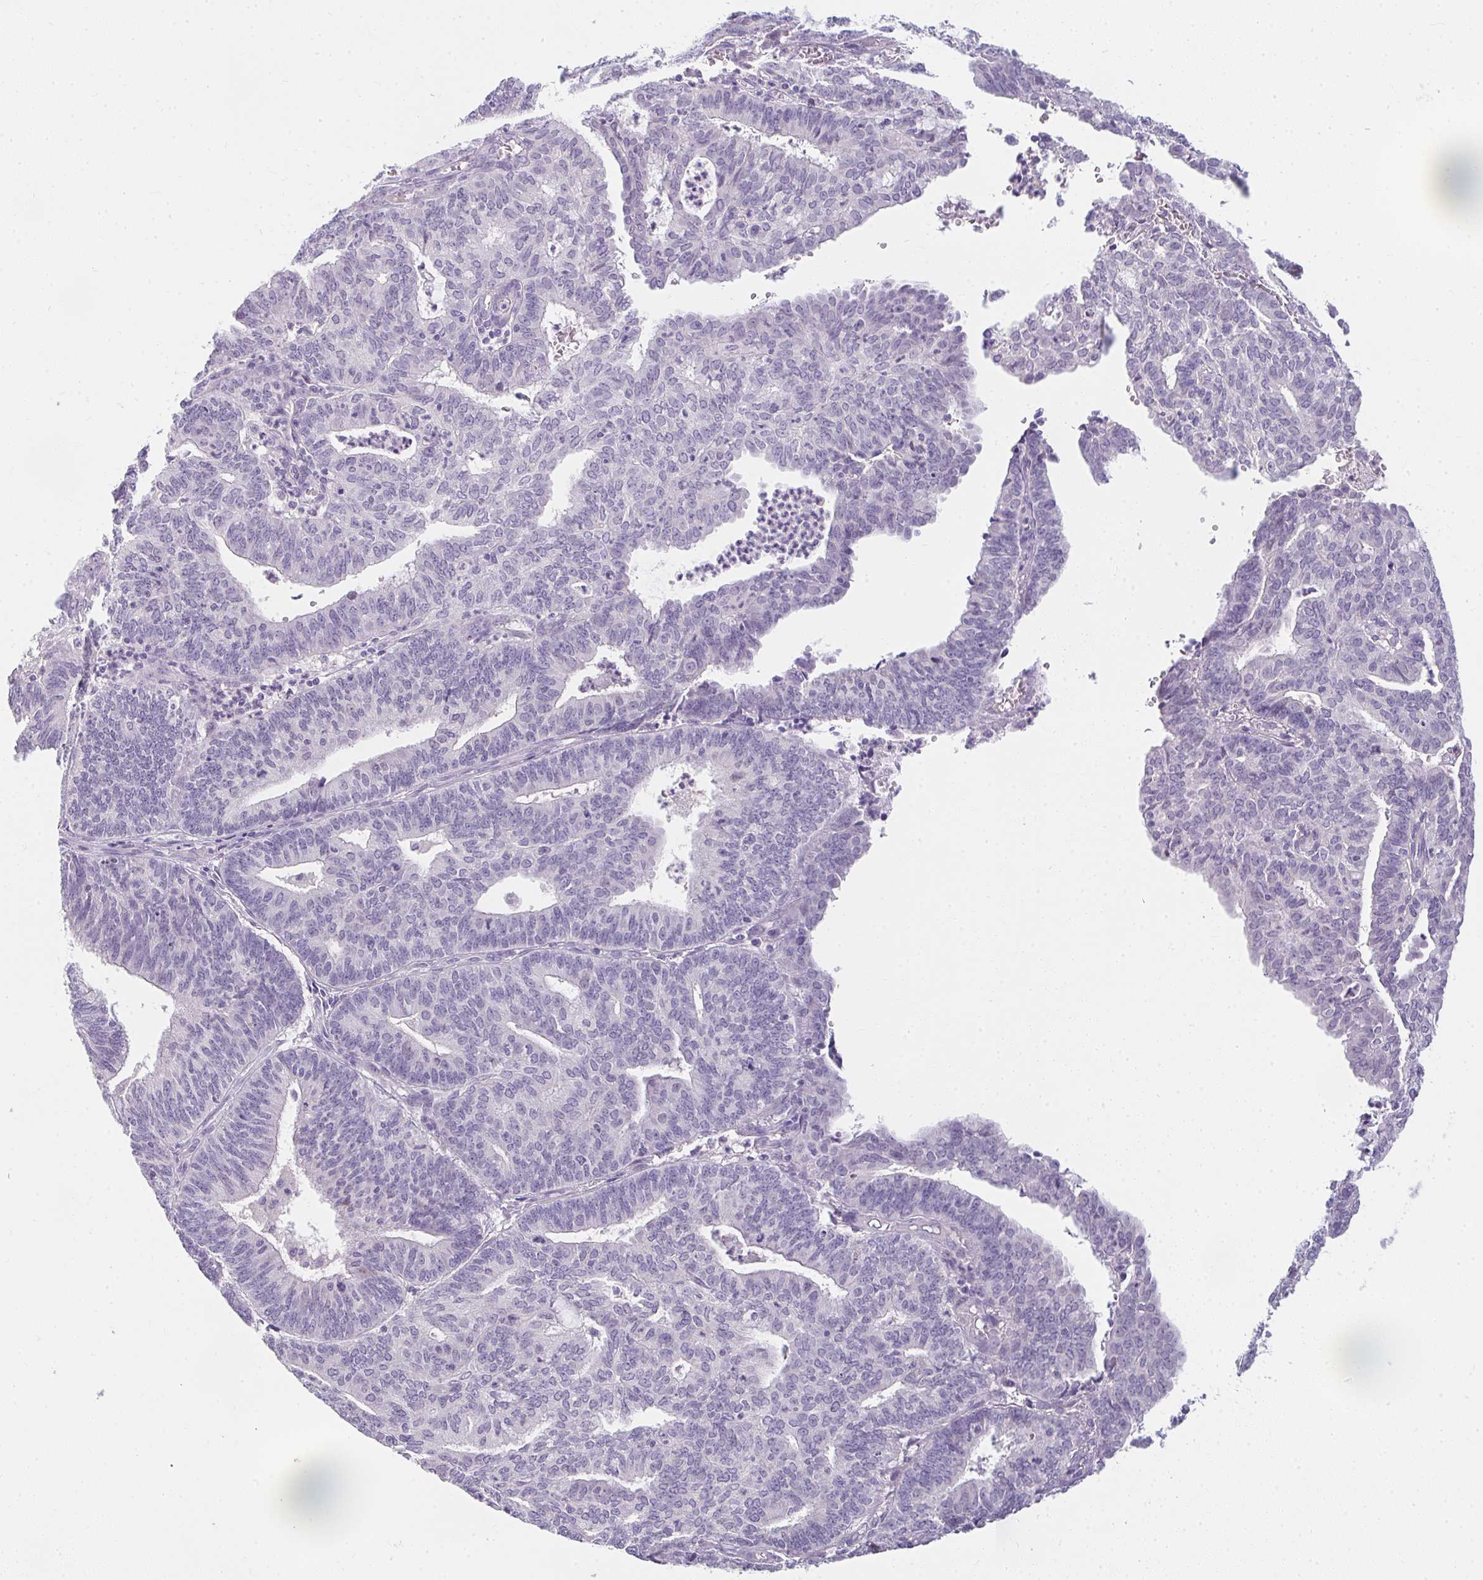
{"staining": {"intensity": "negative", "quantity": "none", "location": "none"}, "tissue": "endometrial cancer", "cell_type": "Tumor cells", "image_type": "cancer", "snomed": [{"axis": "morphology", "description": "Adenocarcinoma, NOS"}, {"axis": "topography", "description": "Endometrium"}], "caption": "Tumor cells show no significant protein expression in adenocarcinoma (endometrial).", "gene": "PPP1R3G", "patient": {"sex": "female", "age": 61}}